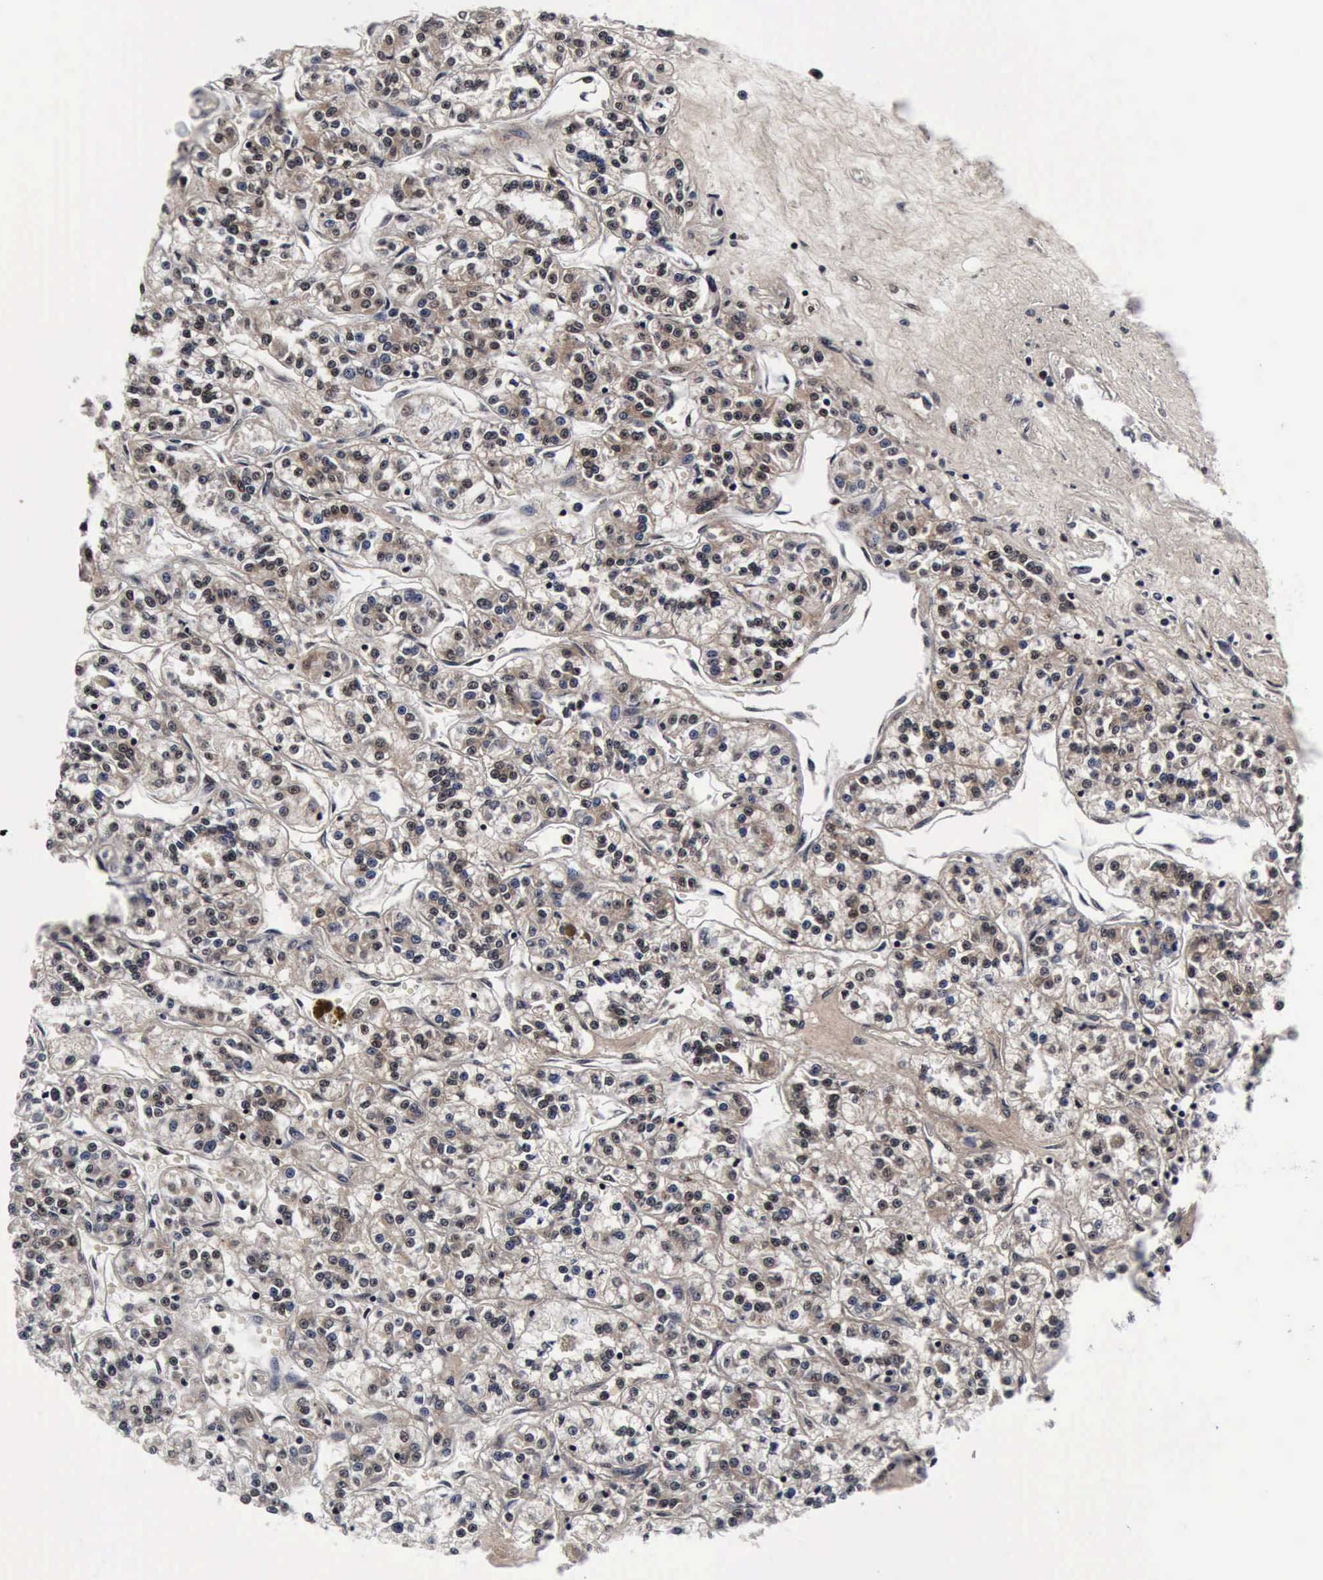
{"staining": {"intensity": "weak", "quantity": "25%-75%", "location": "cytoplasmic/membranous"}, "tissue": "renal cancer", "cell_type": "Tumor cells", "image_type": "cancer", "snomed": [{"axis": "morphology", "description": "Adenocarcinoma, NOS"}, {"axis": "topography", "description": "Kidney"}], "caption": "Renal cancer (adenocarcinoma) was stained to show a protein in brown. There is low levels of weak cytoplasmic/membranous staining in about 25%-75% of tumor cells. (brown staining indicates protein expression, while blue staining denotes nuclei).", "gene": "UBC", "patient": {"sex": "female", "age": 76}}